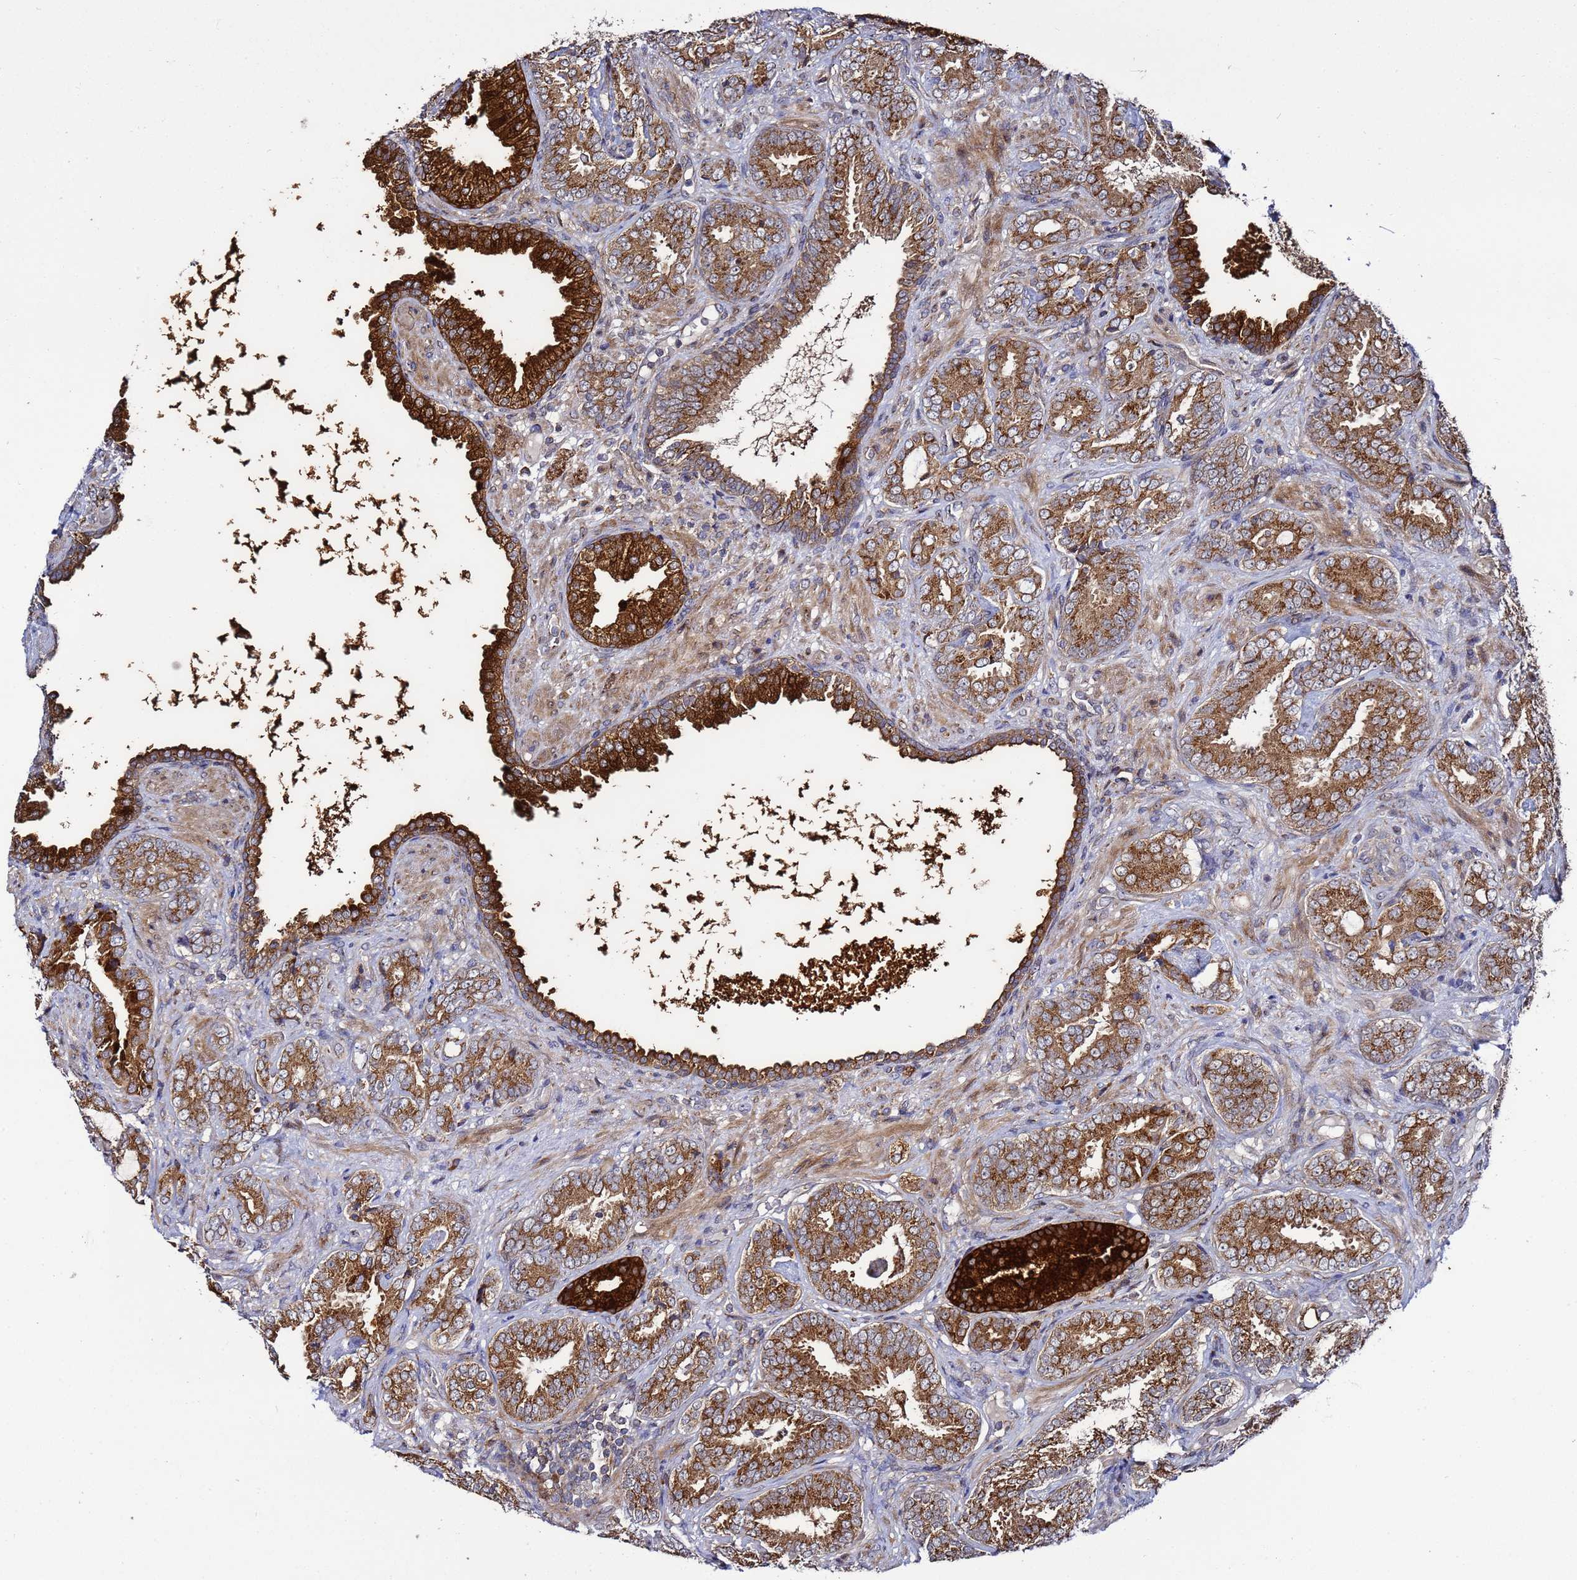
{"staining": {"intensity": "moderate", "quantity": ">75%", "location": "cytoplasmic/membranous"}, "tissue": "prostate cancer", "cell_type": "Tumor cells", "image_type": "cancer", "snomed": [{"axis": "morphology", "description": "Adenocarcinoma, High grade"}, {"axis": "topography", "description": "Prostate"}], "caption": "DAB (3,3'-diaminobenzidine) immunohistochemical staining of human prostate cancer exhibits moderate cytoplasmic/membranous protein positivity in approximately >75% of tumor cells. The protein of interest is stained brown, and the nuclei are stained in blue (DAB (3,3'-diaminobenzidine) IHC with brightfield microscopy, high magnification).", "gene": "TMEM176B", "patient": {"sex": "male", "age": 71}}